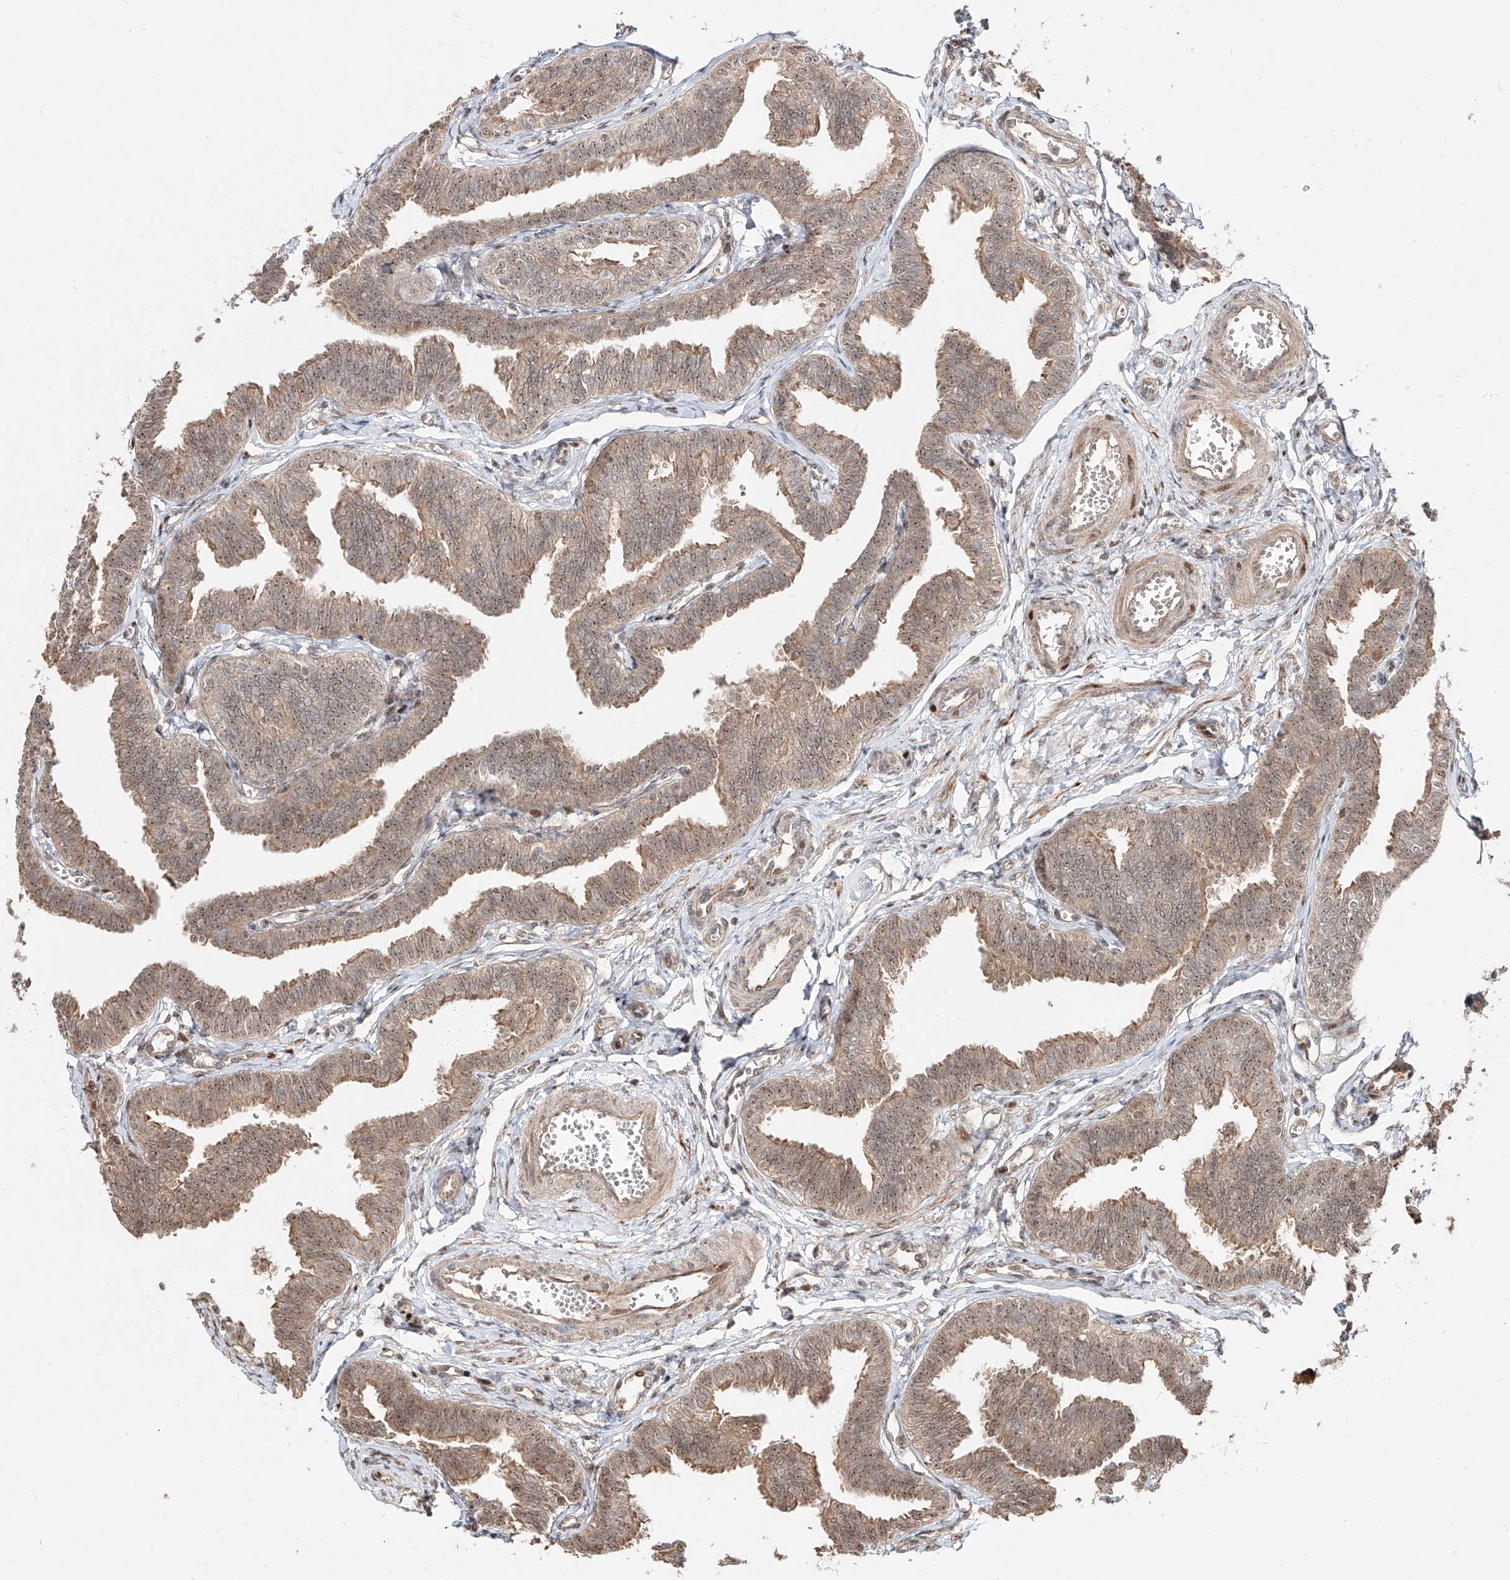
{"staining": {"intensity": "moderate", "quantity": ">75%", "location": "cytoplasmic/membranous,nuclear"}, "tissue": "fallopian tube", "cell_type": "Glandular cells", "image_type": "normal", "snomed": [{"axis": "morphology", "description": "Normal tissue, NOS"}, {"axis": "topography", "description": "Fallopian tube"}, {"axis": "topography", "description": "Ovary"}], "caption": "A medium amount of moderate cytoplasmic/membranous,nuclear positivity is seen in approximately >75% of glandular cells in benign fallopian tube. The staining was performed using DAB, with brown indicating positive protein expression. Nuclei are stained blue with hematoxylin.", "gene": "ZNF710", "patient": {"sex": "female", "age": 23}}